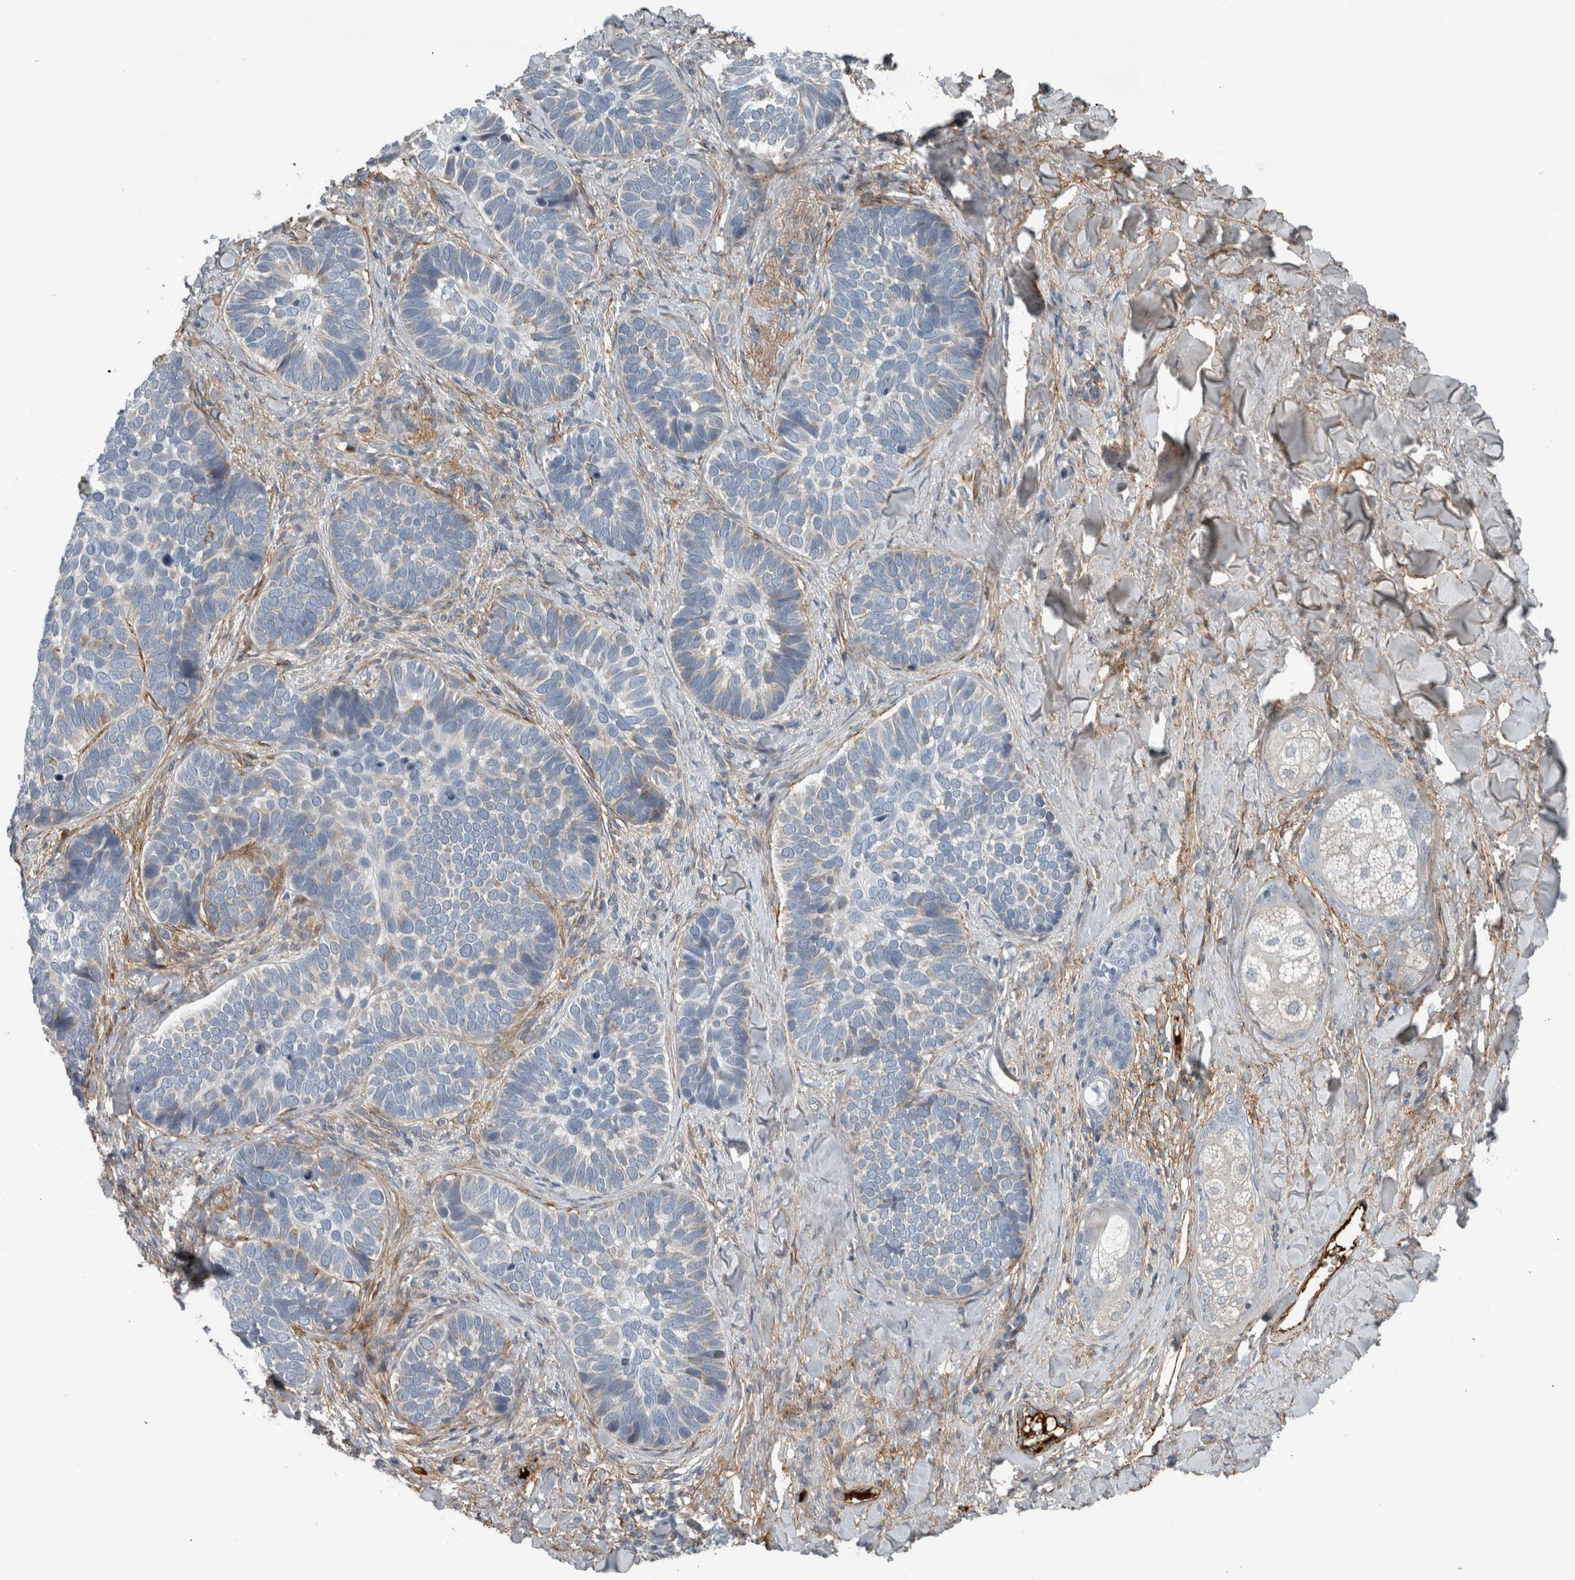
{"staining": {"intensity": "negative", "quantity": "none", "location": "none"}, "tissue": "skin cancer", "cell_type": "Tumor cells", "image_type": "cancer", "snomed": [{"axis": "morphology", "description": "Basal cell carcinoma"}, {"axis": "topography", "description": "Skin"}], "caption": "Tumor cells are negative for protein expression in human skin cancer (basal cell carcinoma).", "gene": "FN1", "patient": {"sex": "male", "age": 62}}